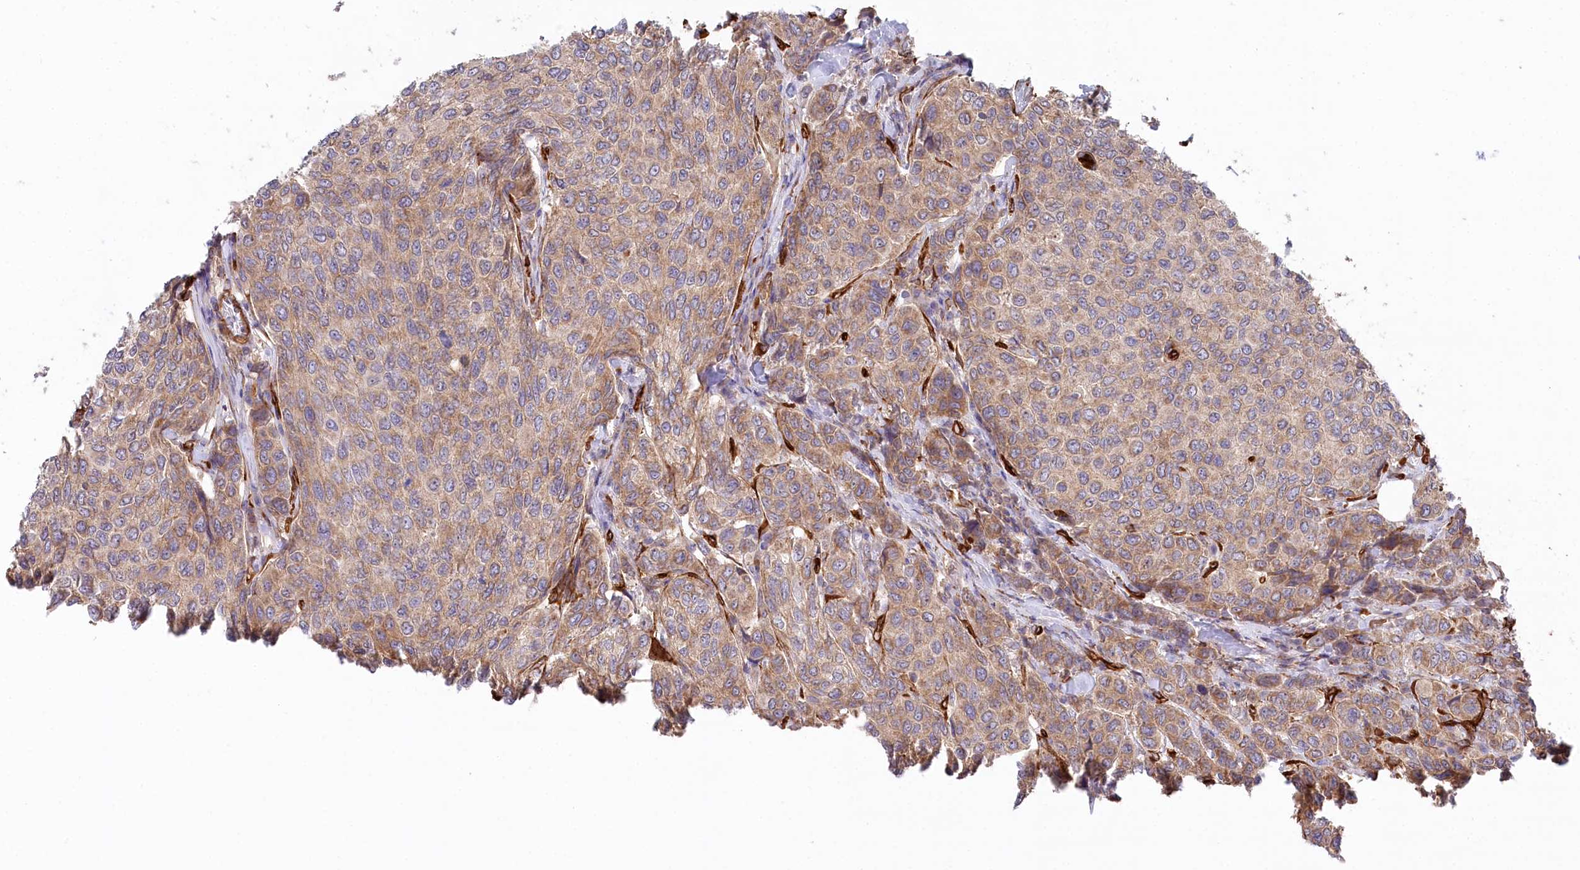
{"staining": {"intensity": "moderate", "quantity": ">75%", "location": "cytoplasmic/membranous"}, "tissue": "breast cancer", "cell_type": "Tumor cells", "image_type": "cancer", "snomed": [{"axis": "morphology", "description": "Duct carcinoma"}, {"axis": "topography", "description": "Breast"}], "caption": "Infiltrating ductal carcinoma (breast) was stained to show a protein in brown. There is medium levels of moderate cytoplasmic/membranous expression in about >75% of tumor cells. (brown staining indicates protein expression, while blue staining denotes nuclei).", "gene": "MTPAP", "patient": {"sex": "female", "age": 55}}